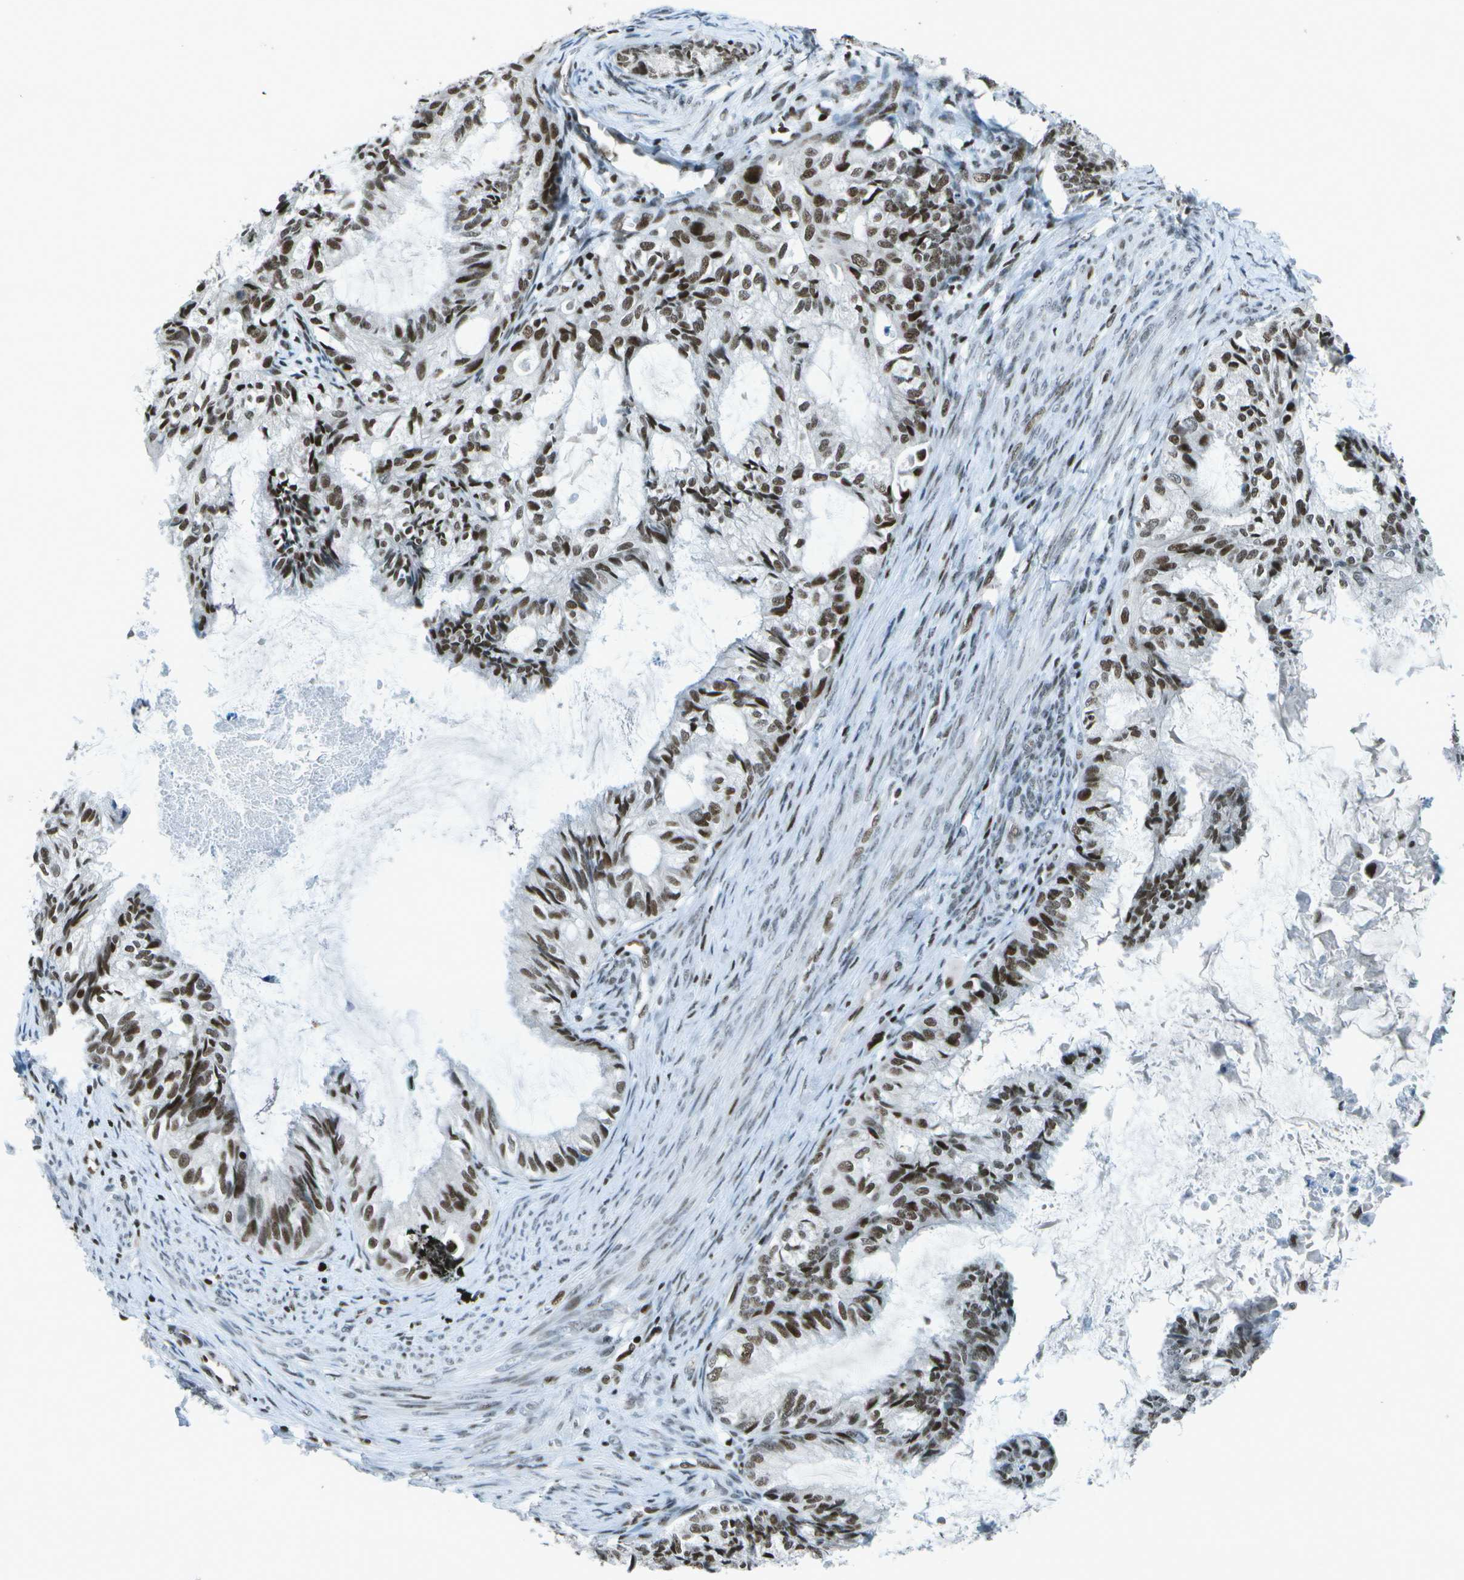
{"staining": {"intensity": "strong", "quantity": ">75%", "location": "nuclear"}, "tissue": "cervical cancer", "cell_type": "Tumor cells", "image_type": "cancer", "snomed": [{"axis": "morphology", "description": "Normal tissue, NOS"}, {"axis": "morphology", "description": "Adenocarcinoma, NOS"}, {"axis": "topography", "description": "Cervix"}, {"axis": "topography", "description": "Endometrium"}], "caption": "Protein staining of adenocarcinoma (cervical) tissue shows strong nuclear staining in approximately >75% of tumor cells. (DAB = brown stain, brightfield microscopy at high magnification).", "gene": "MTA2", "patient": {"sex": "female", "age": 86}}